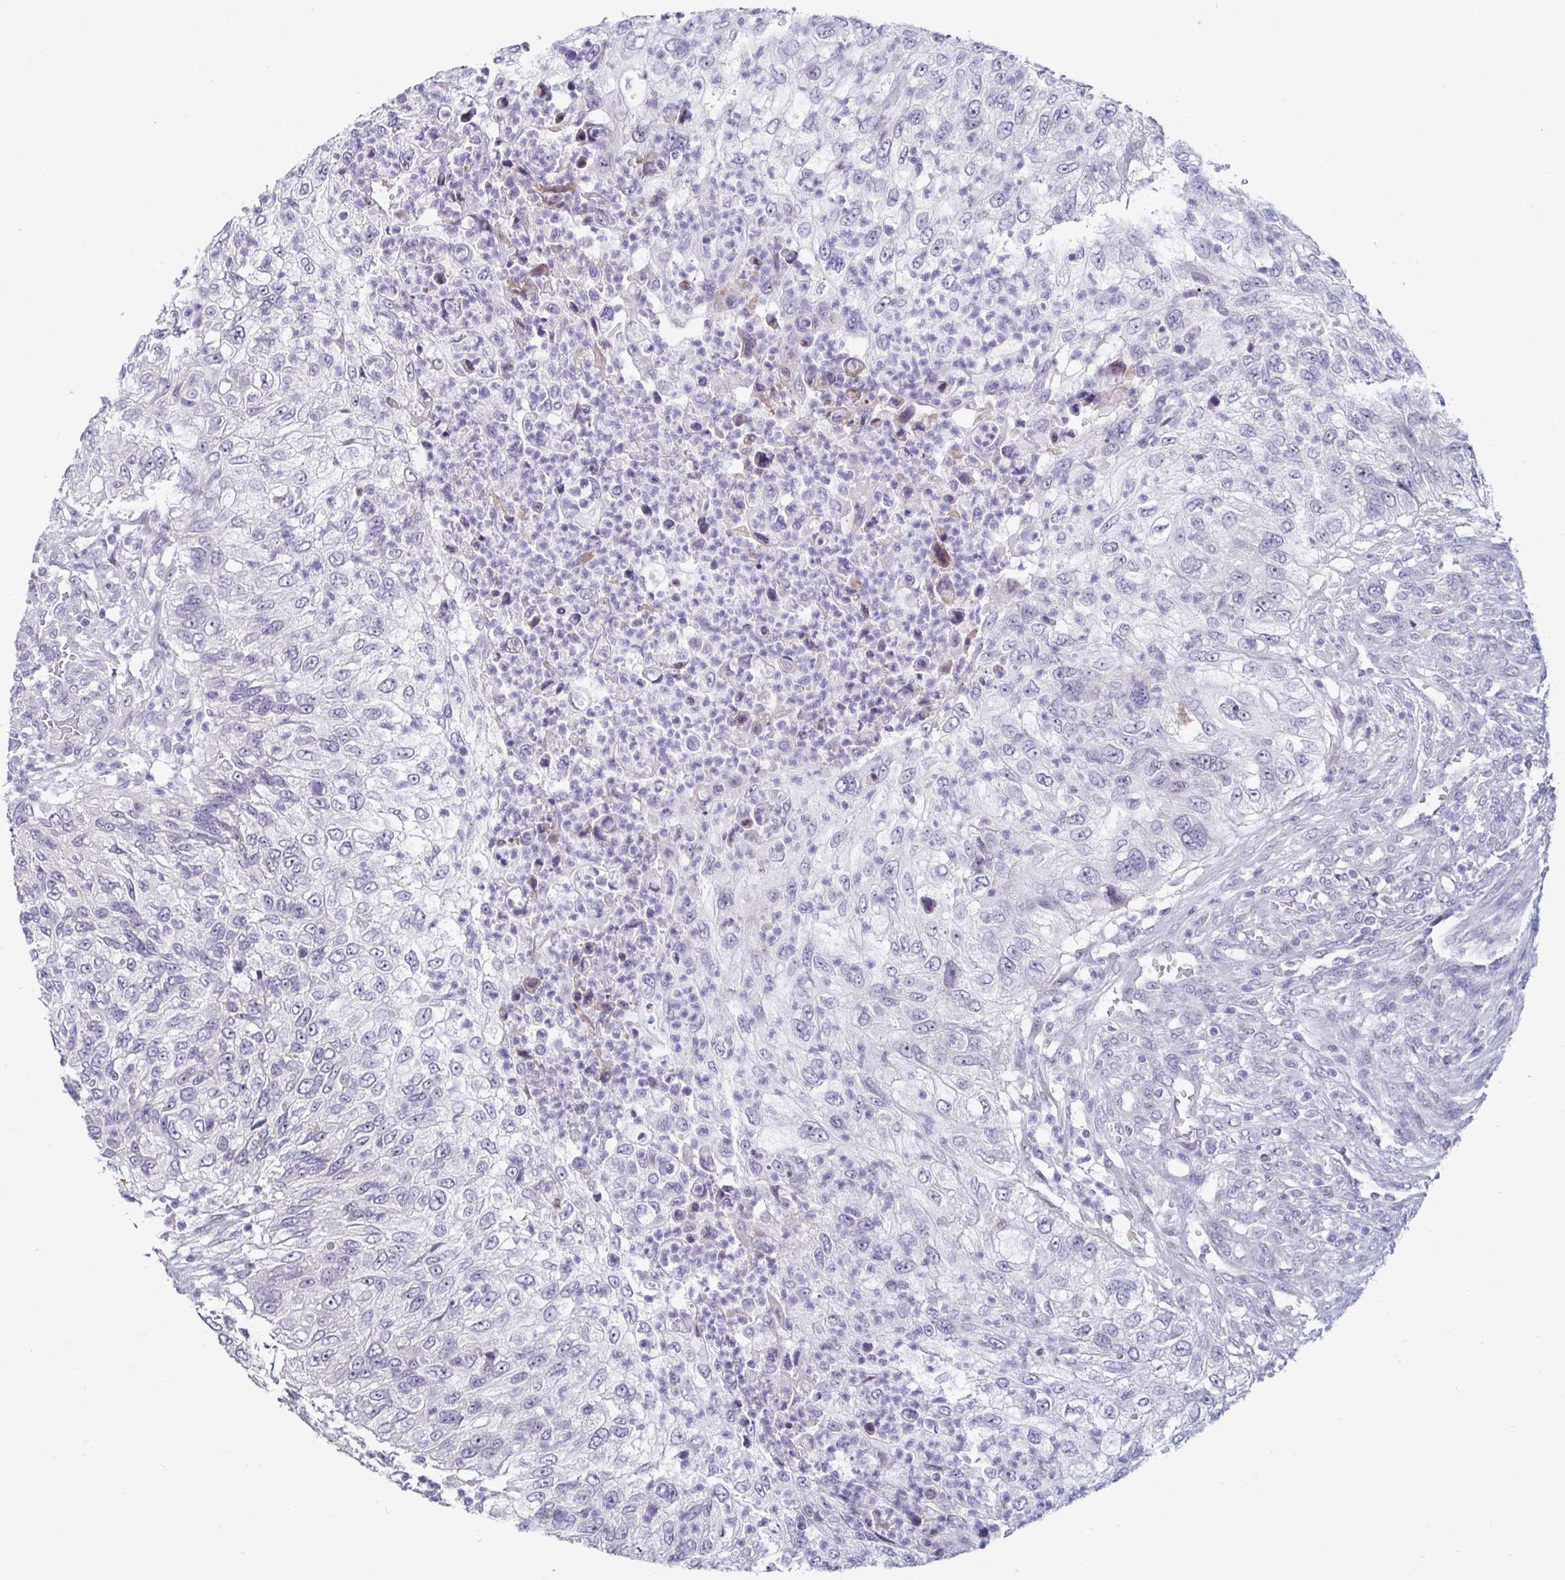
{"staining": {"intensity": "negative", "quantity": "none", "location": "none"}, "tissue": "urothelial cancer", "cell_type": "Tumor cells", "image_type": "cancer", "snomed": [{"axis": "morphology", "description": "Urothelial carcinoma, High grade"}, {"axis": "topography", "description": "Urinary bladder"}], "caption": "A photomicrograph of urothelial cancer stained for a protein displays no brown staining in tumor cells.", "gene": "GSTM1", "patient": {"sex": "female", "age": 60}}